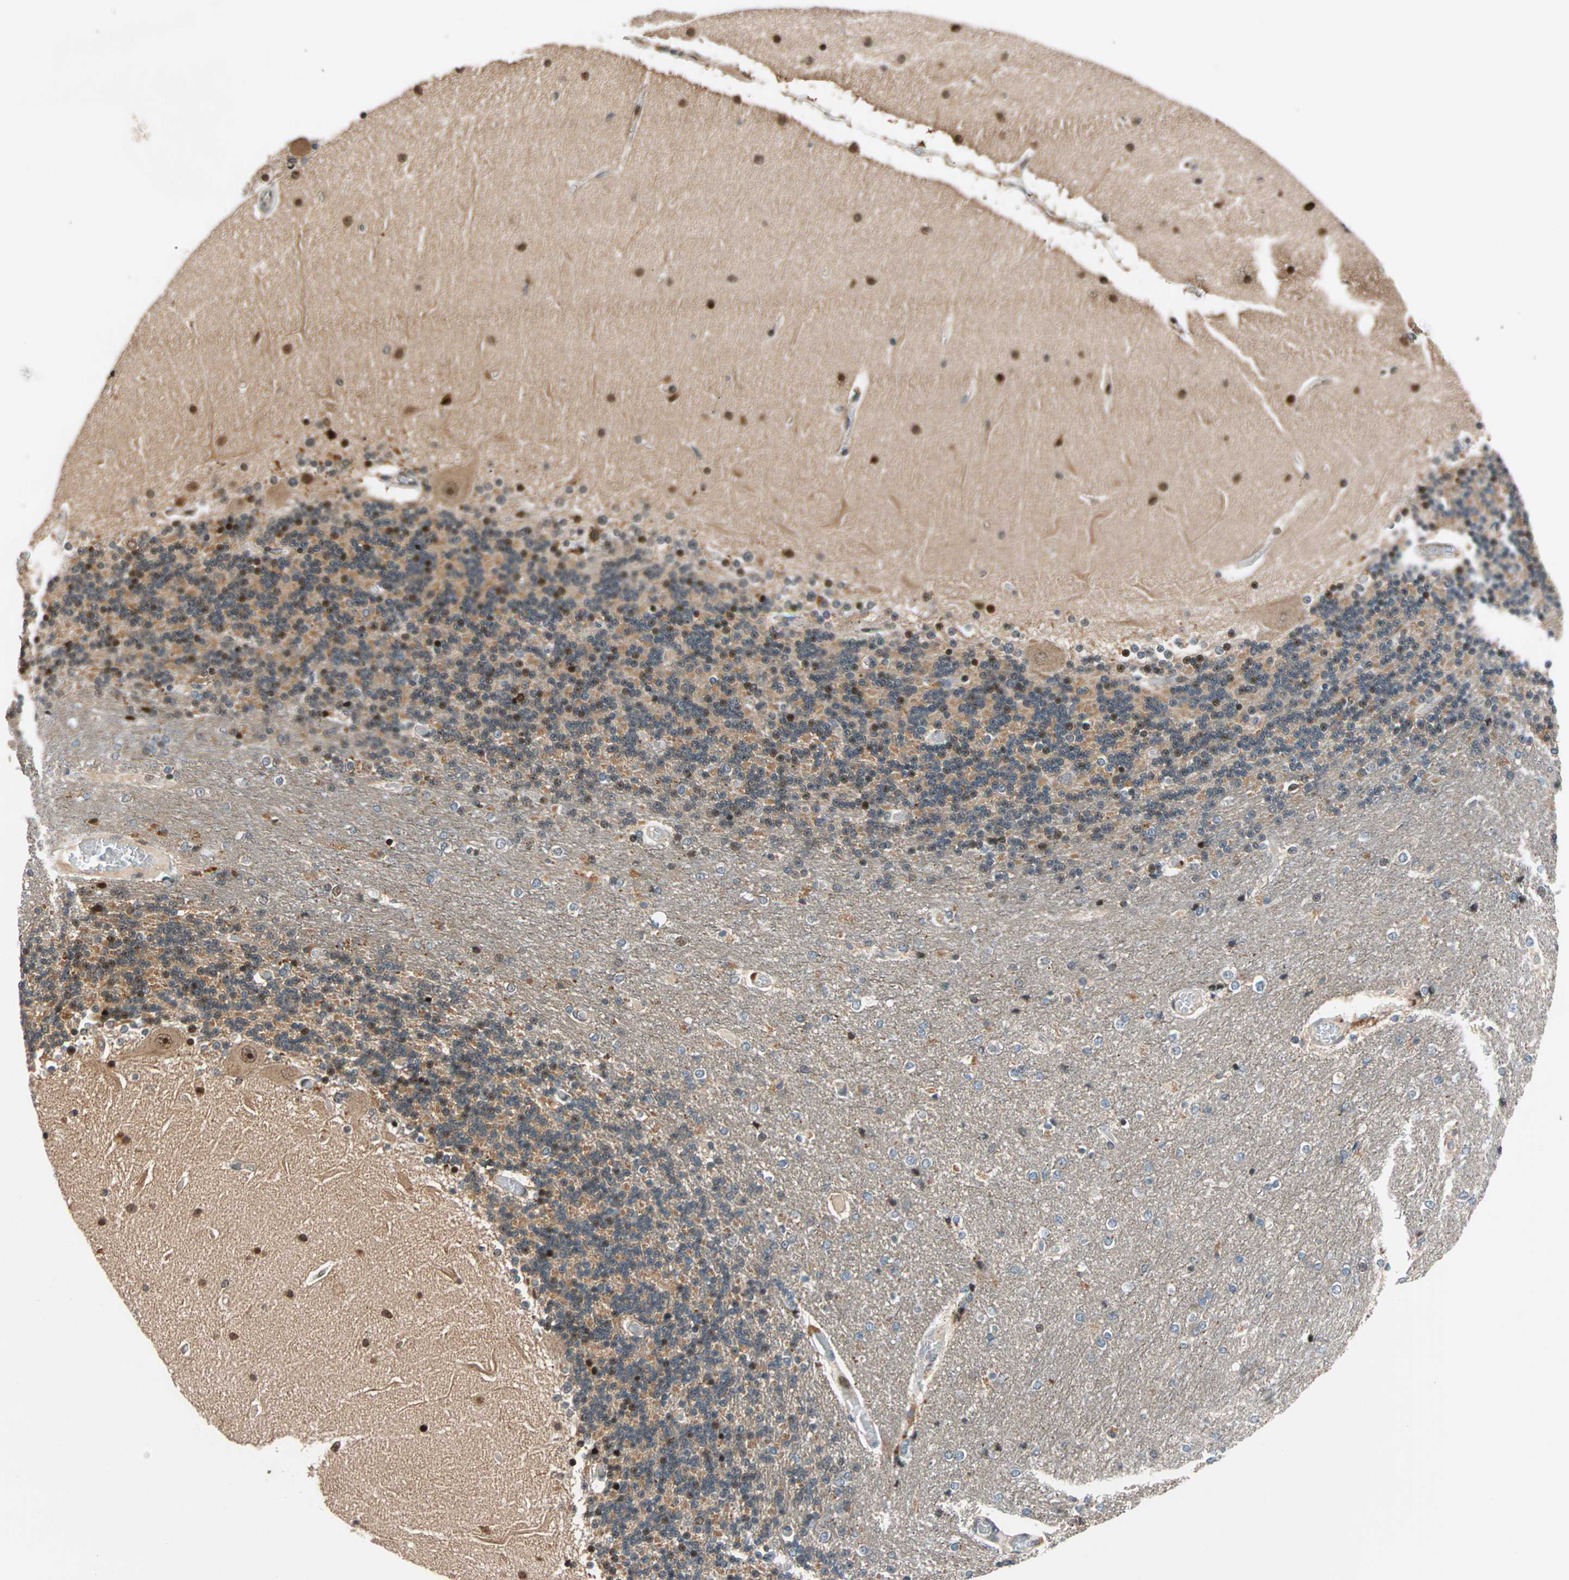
{"staining": {"intensity": "strong", "quantity": "<25%", "location": "nuclear"}, "tissue": "cerebellum", "cell_type": "Cells in granular layer", "image_type": "normal", "snomed": [{"axis": "morphology", "description": "Normal tissue, NOS"}, {"axis": "topography", "description": "Cerebellum"}], "caption": "Immunohistochemical staining of normal human cerebellum displays medium levels of strong nuclear staining in approximately <25% of cells in granular layer. (DAB (3,3'-diaminobenzidine) IHC, brown staining for protein, blue staining for nuclei).", "gene": "HECW1", "patient": {"sex": "female", "age": 54}}